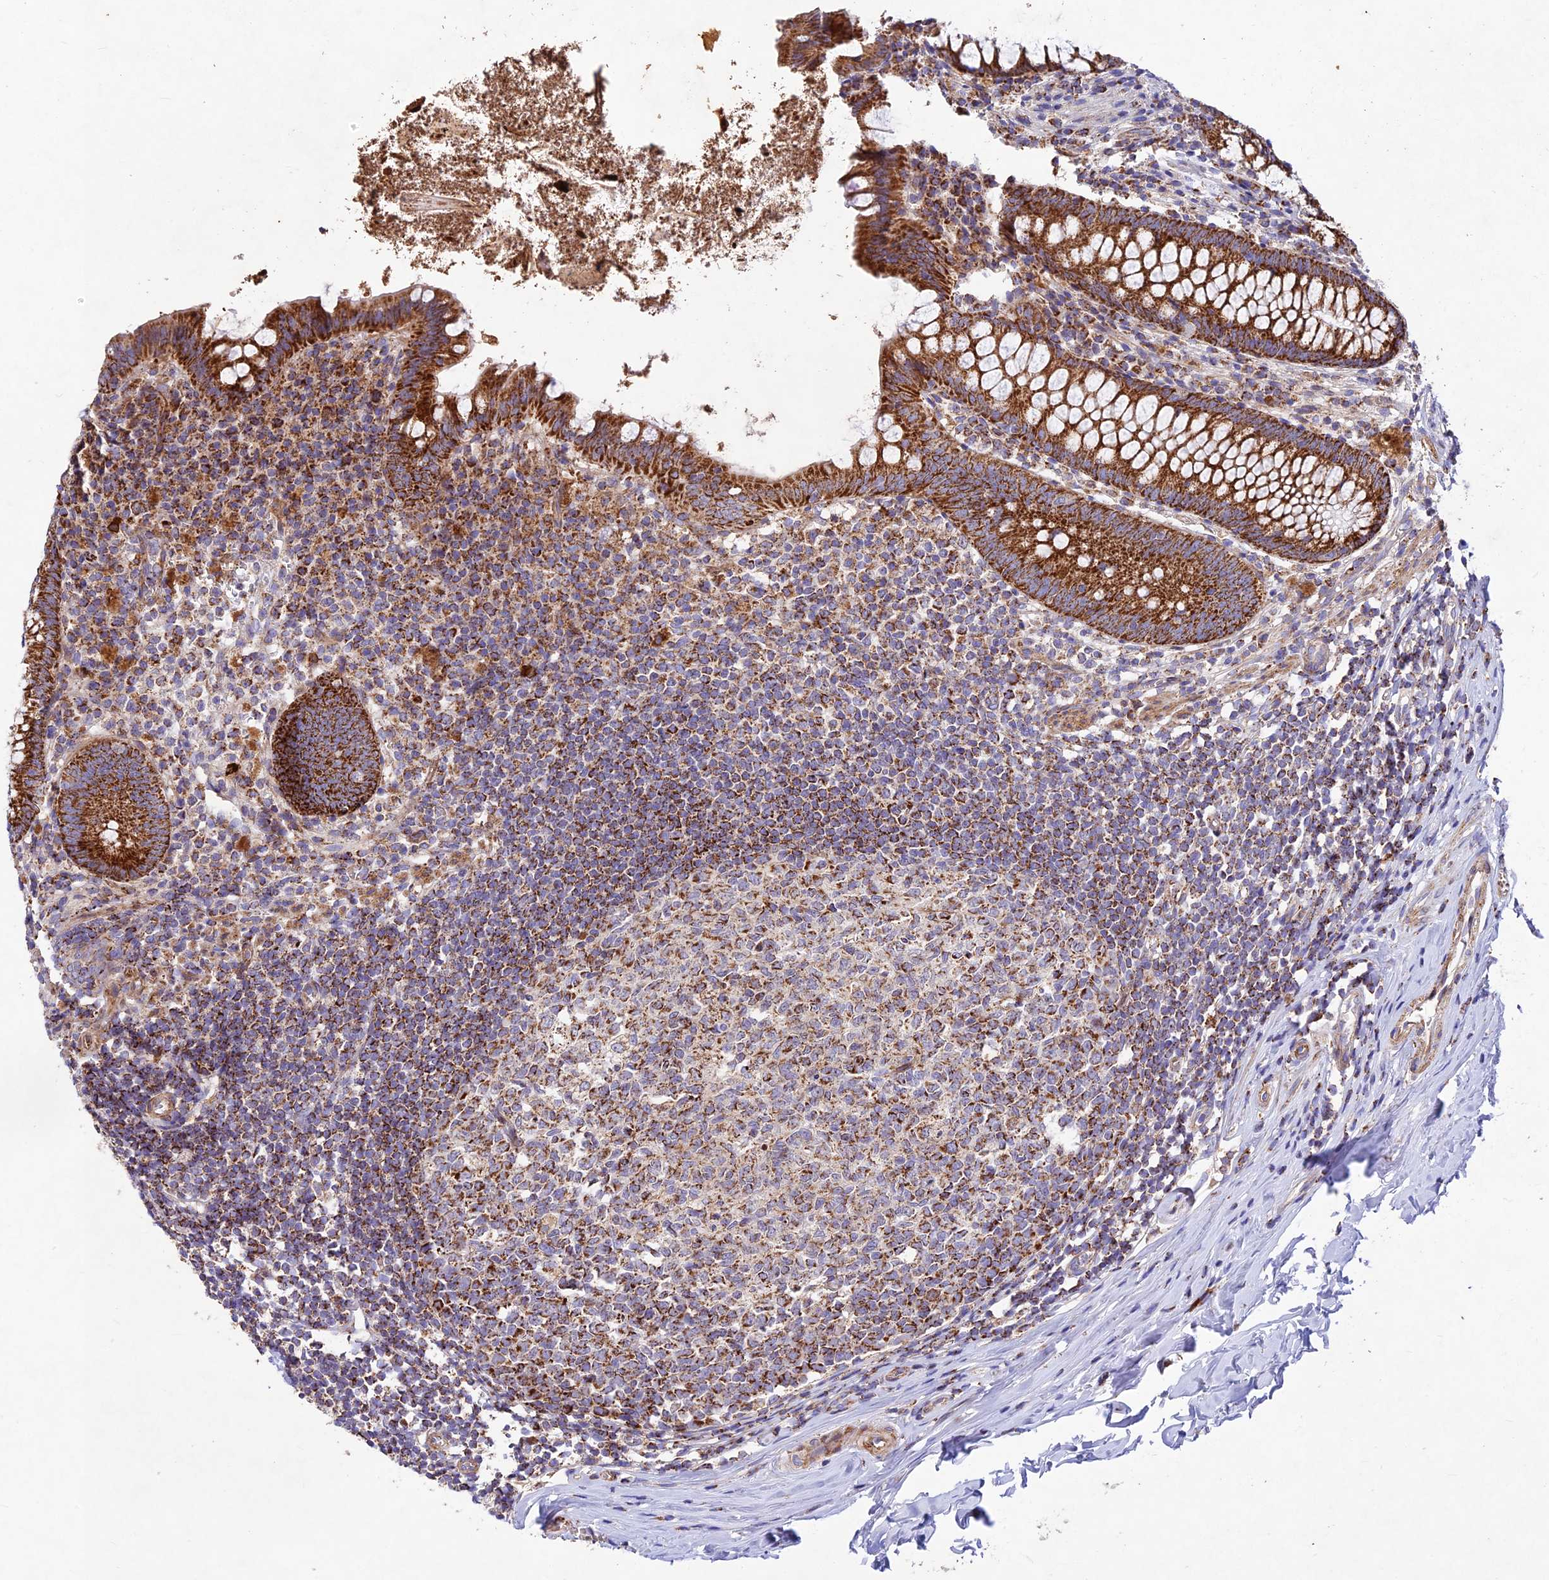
{"staining": {"intensity": "strong", "quantity": ">75%", "location": "cytoplasmic/membranous"}, "tissue": "appendix", "cell_type": "Glandular cells", "image_type": "normal", "snomed": [{"axis": "morphology", "description": "Normal tissue, NOS"}, {"axis": "topography", "description": "Appendix"}], "caption": "IHC of unremarkable human appendix demonstrates high levels of strong cytoplasmic/membranous expression in about >75% of glandular cells.", "gene": "KHDC3L", "patient": {"sex": "female", "age": 51}}